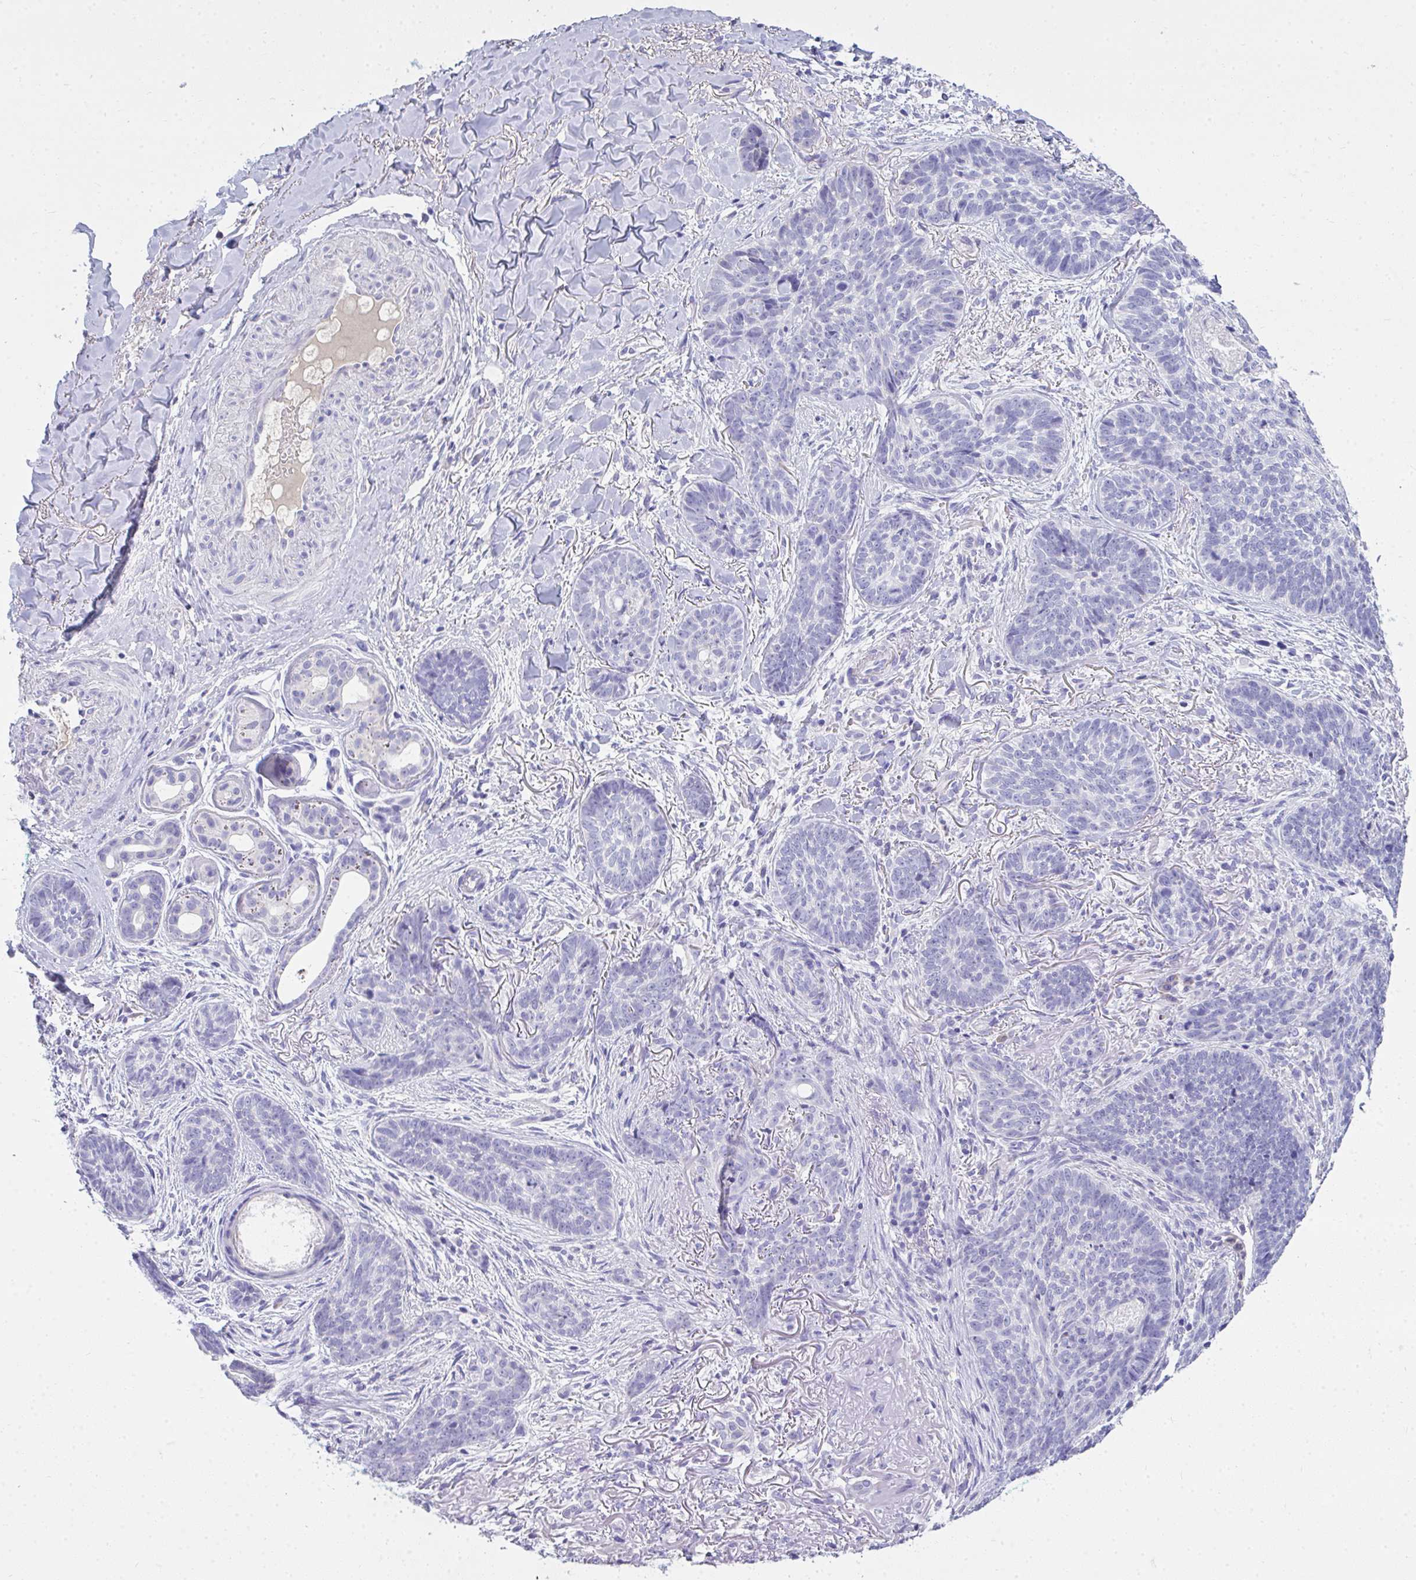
{"staining": {"intensity": "negative", "quantity": "none", "location": "none"}, "tissue": "skin cancer", "cell_type": "Tumor cells", "image_type": "cancer", "snomed": [{"axis": "morphology", "description": "Basal cell carcinoma"}, {"axis": "topography", "description": "Skin"}, {"axis": "topography", "description": "Skin of face"}], "caption": "This is an immunohistochemistry photomicrograph of basal cell carcinoma (skin). There is no staining in tumor cells.", "gene": "COA5", "patient": {"sex": "male", "age": 88}}